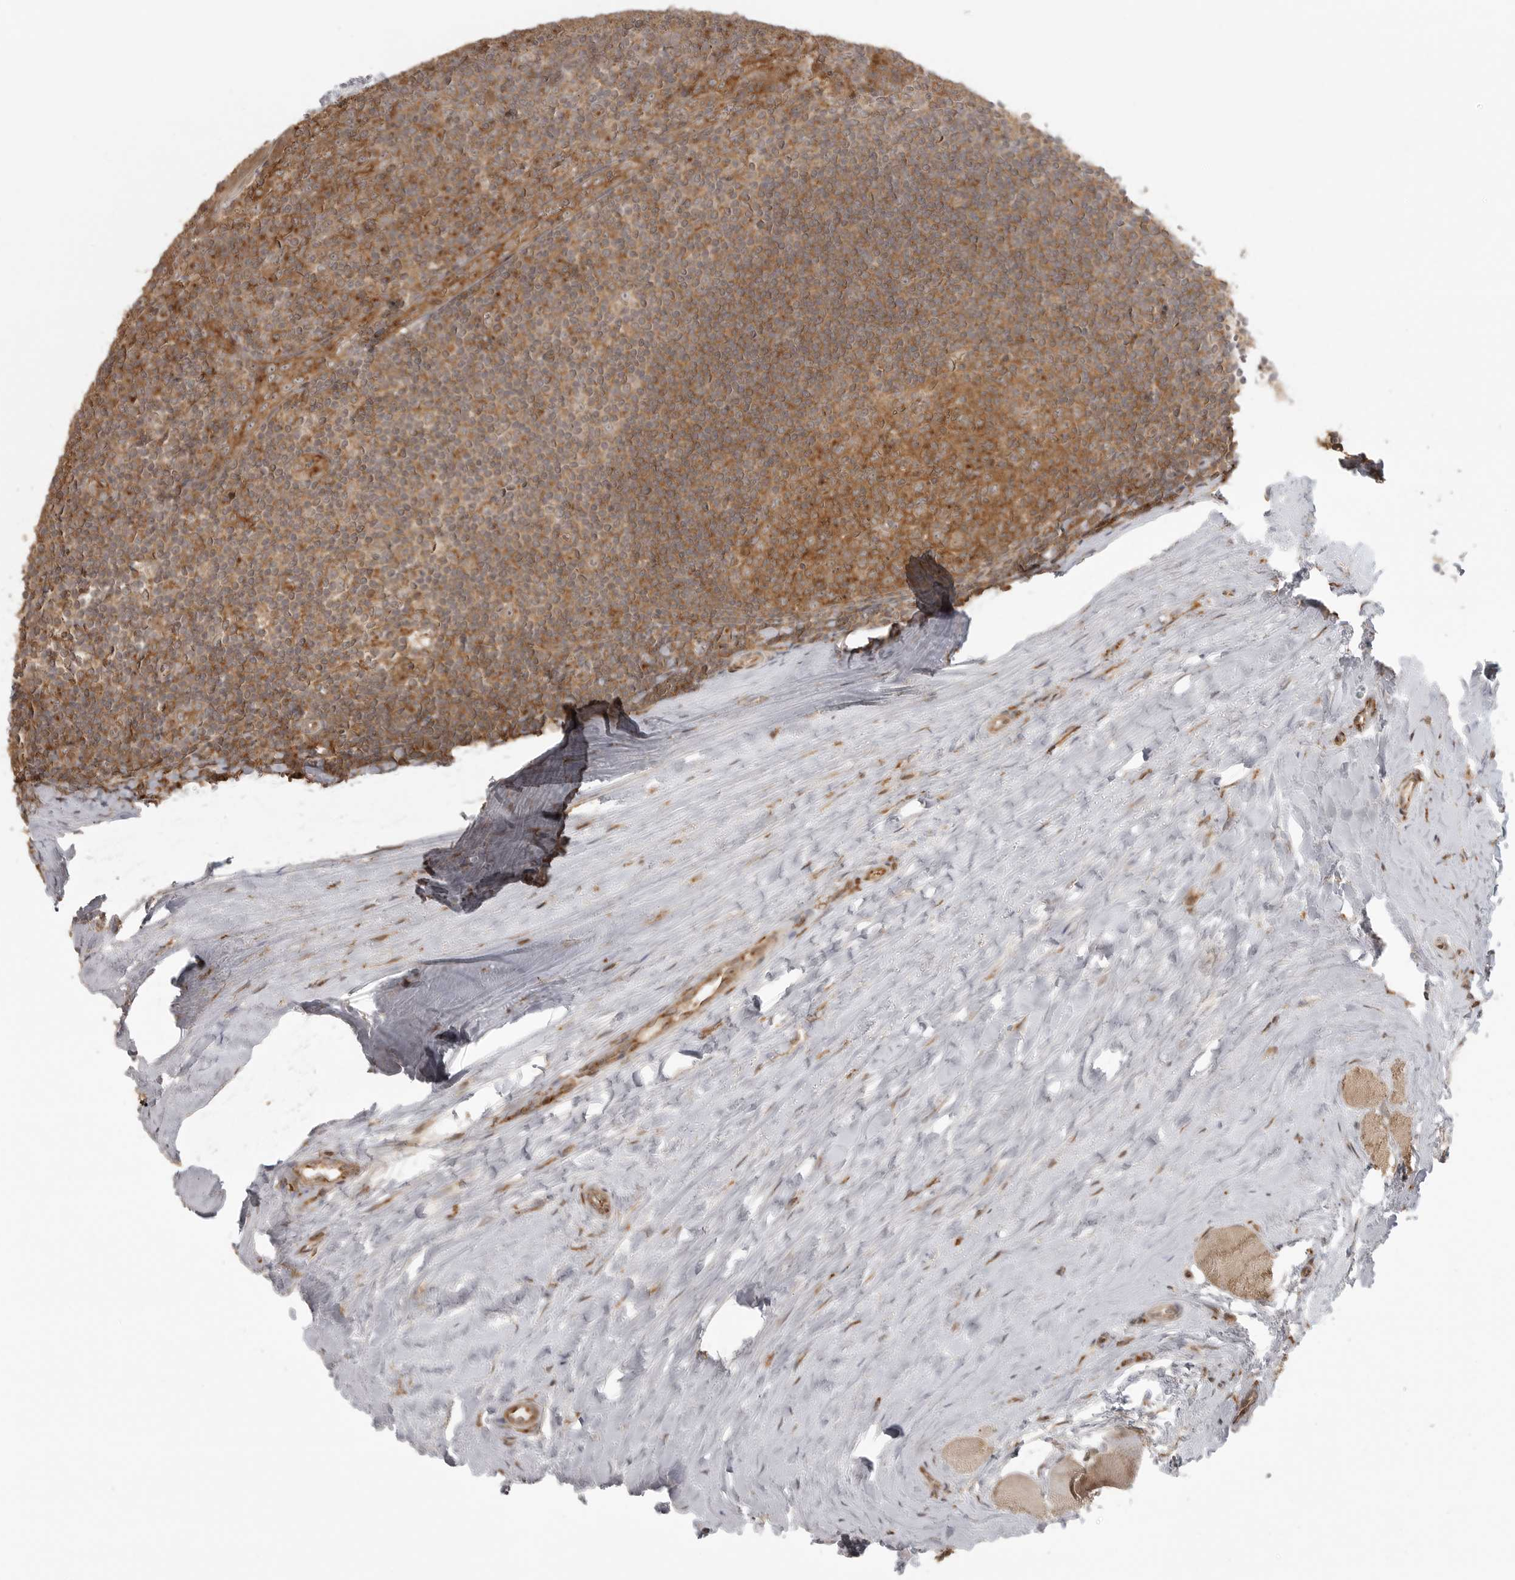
{"staining": {"intensity": "moderate", "quantity": ">75%", "location": "cytoplasmic/membranous"}, "tissue": "tonsil", "cell_type": "Germinal center cells", "image_type": "normal", "snomed": [{"axis": "morphology", "description": "Normal tissue, NOS"}, {"axis": "topography", "description": "Tonsil"}], "caption": "Immunohistochemistry (DAB (3,3'-diaminobenzidine)) staining of benign tonsil reveals moderate cytoplasmic/membranous protein expression in about >75% of germinal center cells.", "gene": "FAT3", "patient": {"sex": "male", "age": 27}}